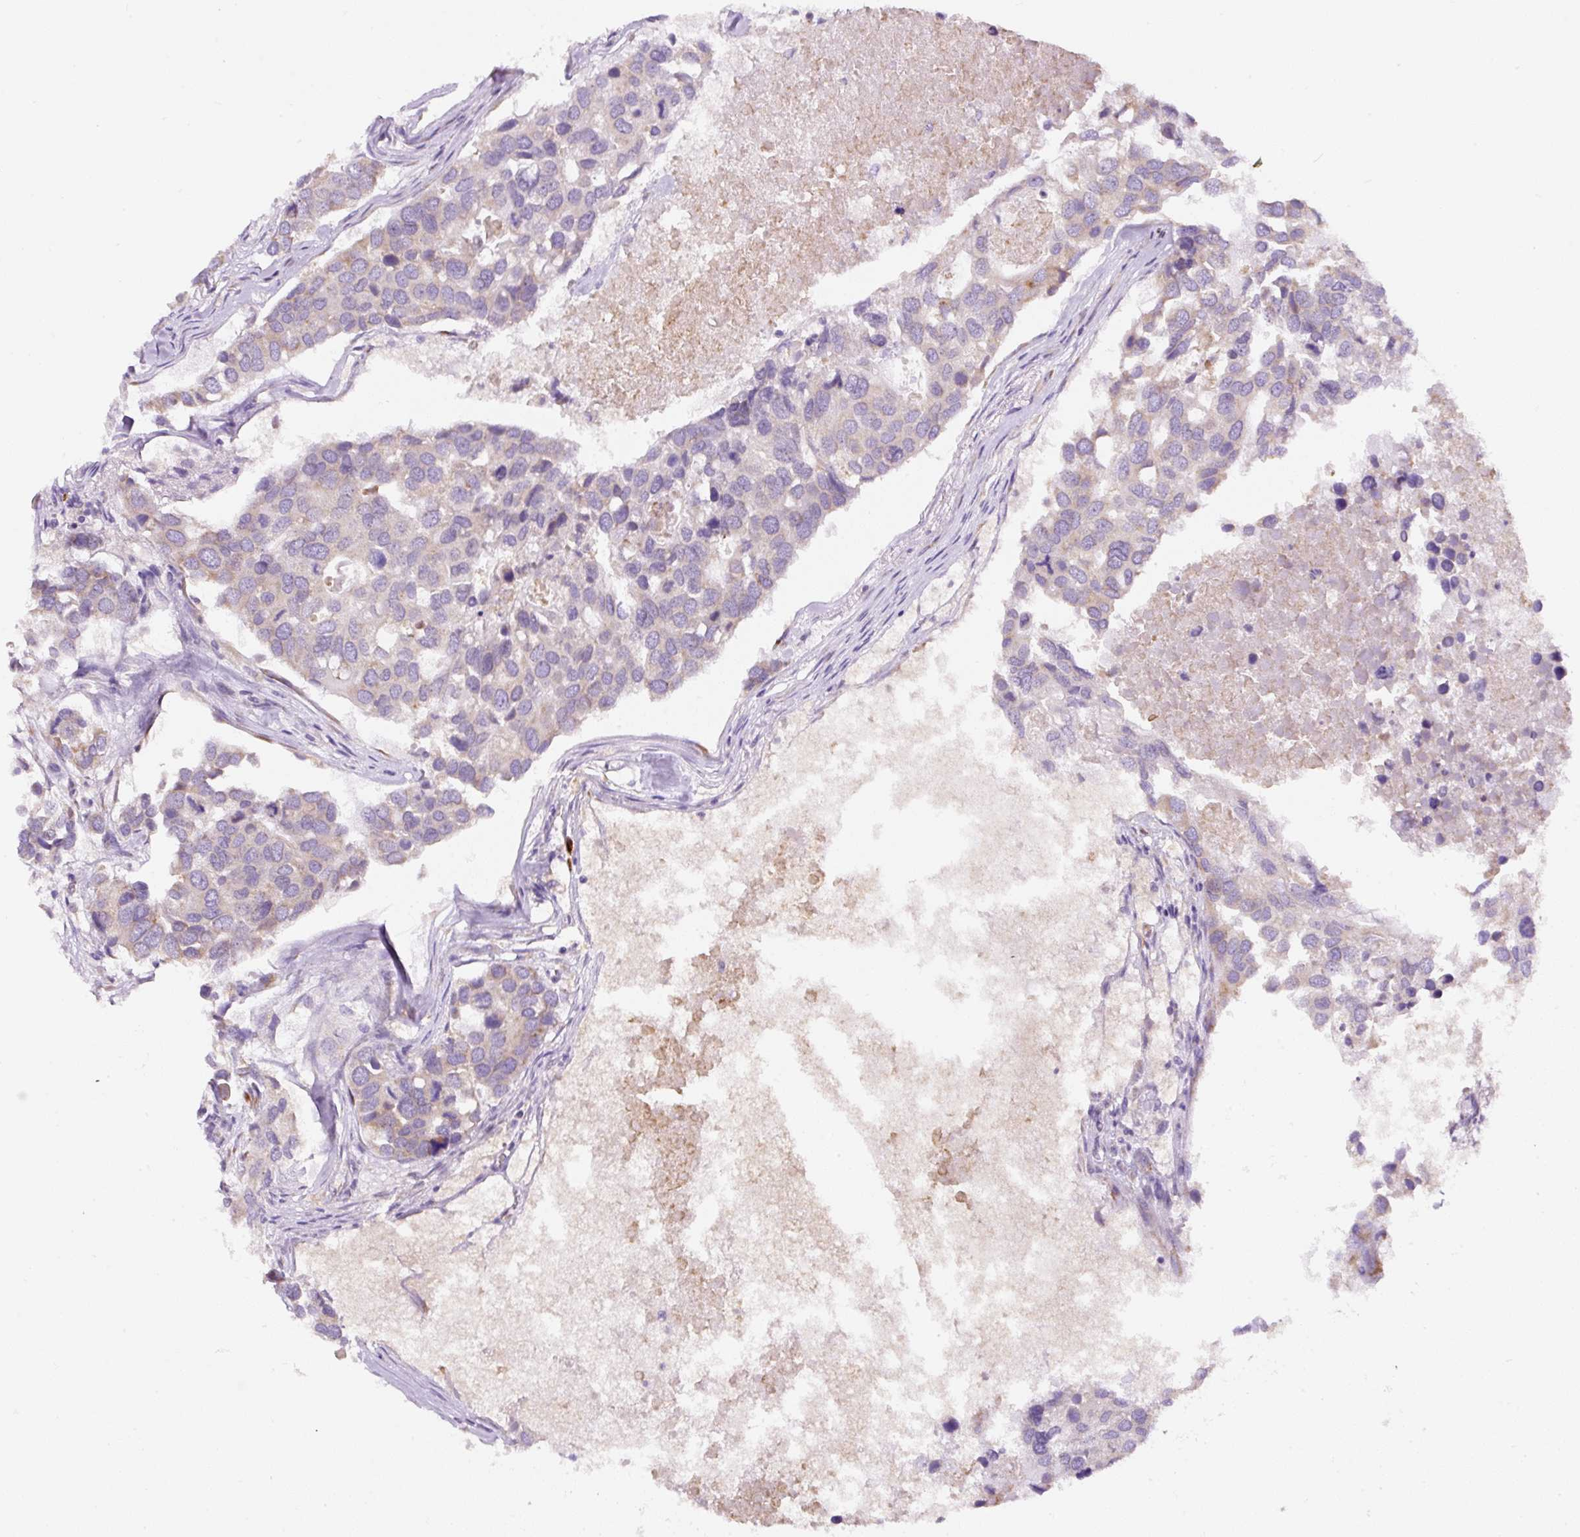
{"staining": {"intensity": "weak", "quantity": "<25%", "location": "cytoplasmic/membranous"}, "tissue": "breast cancer", "cell_type": "Tumor cells", "image_type": "cancer", "snomed": [{"axis": "morphology", "description": "Duct carcinoma"}, {"axis": "topography", "description": "Breast"}], "caption": "Tumor cells are negative for protein expression in human breast cancer.", "gene": "DDOST", "patient": {"sex": "female", "age": 83}}